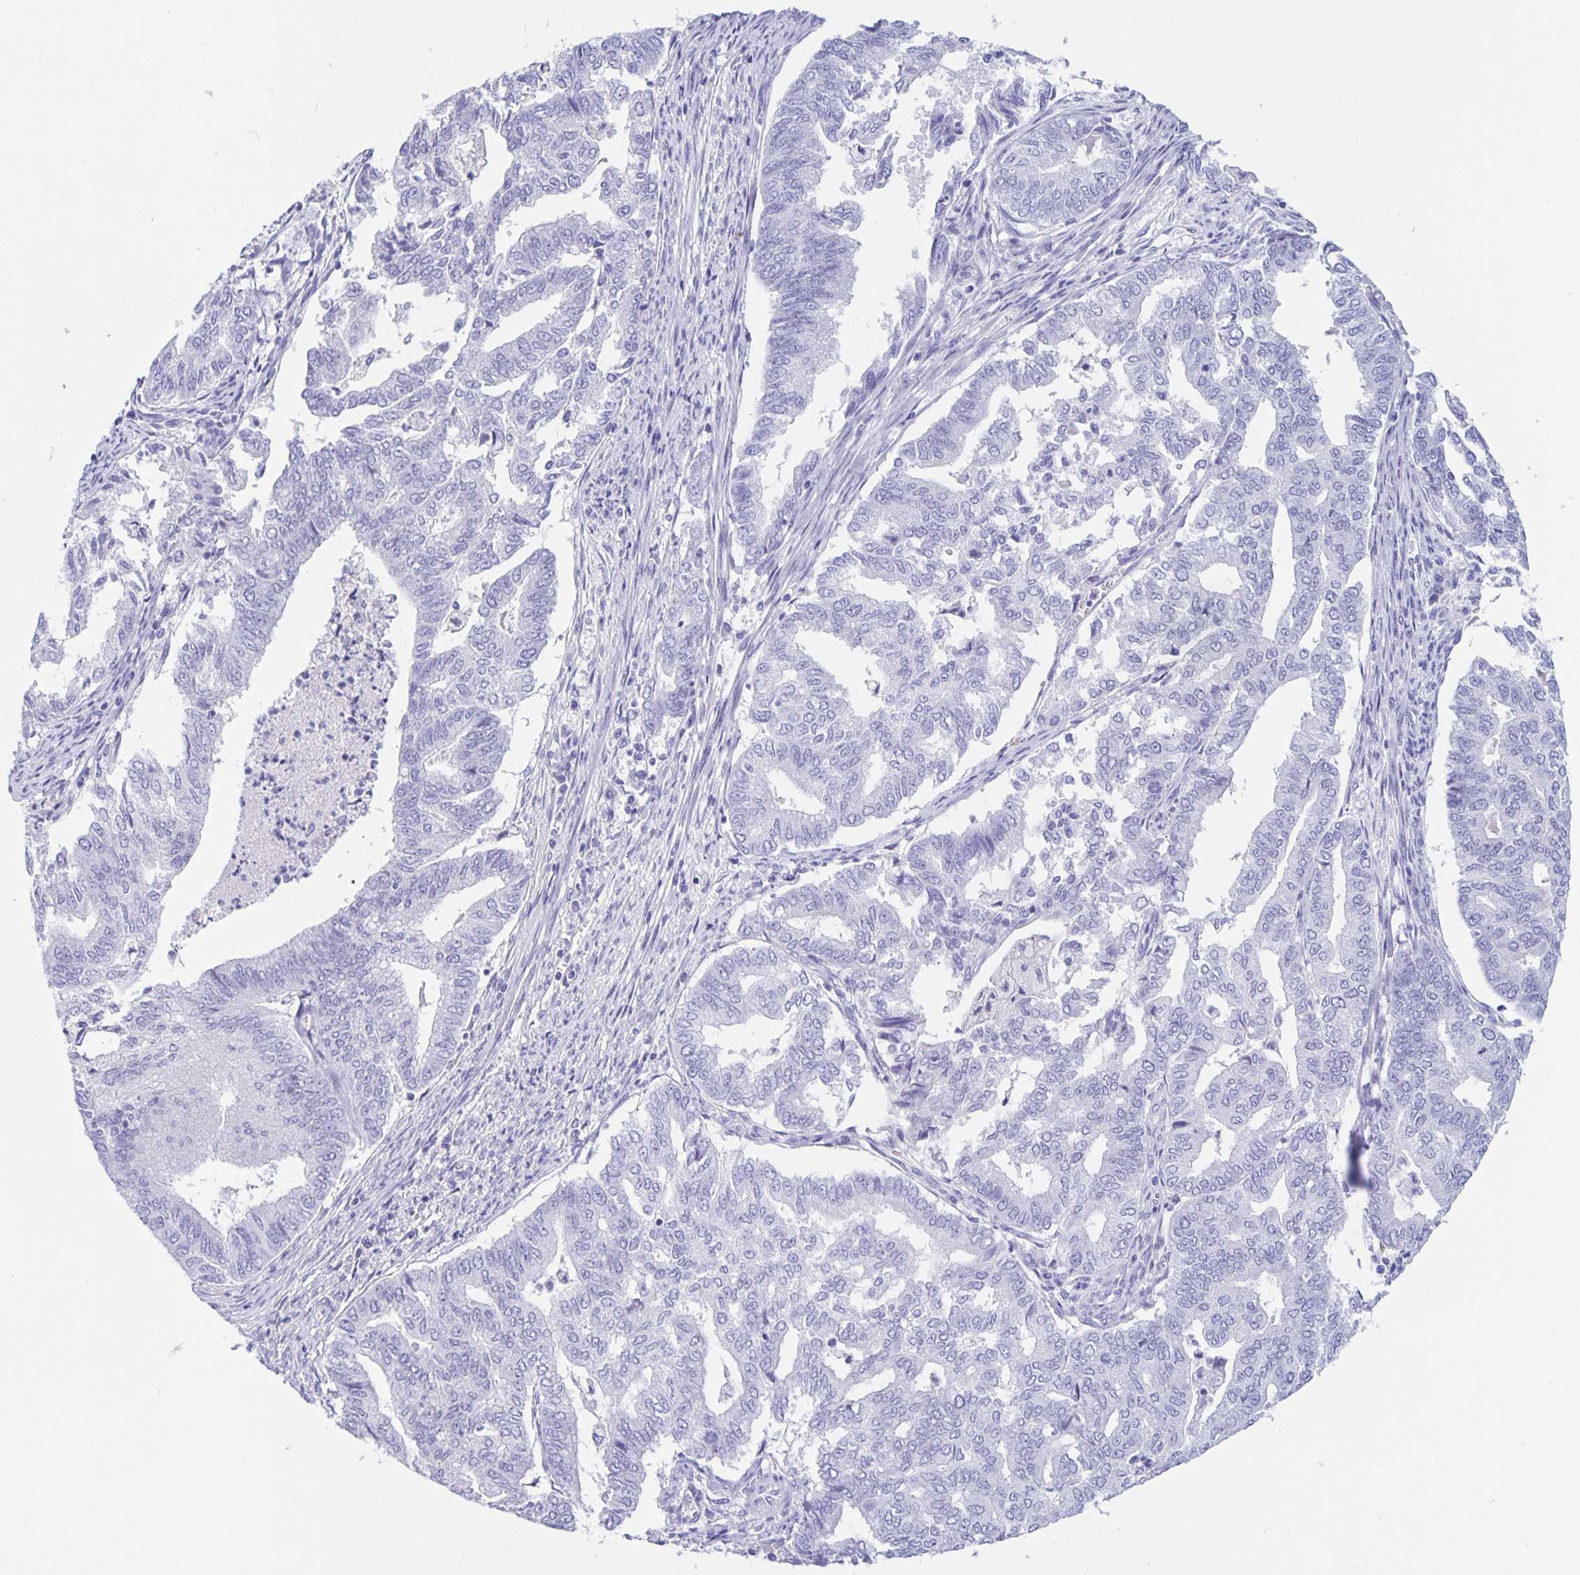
{"staining": {"intensity": "negative", "quantity": "none", "location": "none"}, "tissue": "endometrial cancer", "cell_type": "Tumor cells", "image_type": "cancer", "snomed": [{"axis": "morphology", "description": "Adenocarcinoma, NOS"}, {"axis": "topography", "description": "Endometrium"}], "caption": "Tumor cells are negative for brown protein staining in endometrial cancer (adenocarcinoma).", "gene": "DMBT1", "patient": {"sex": "female", "age": 79}}